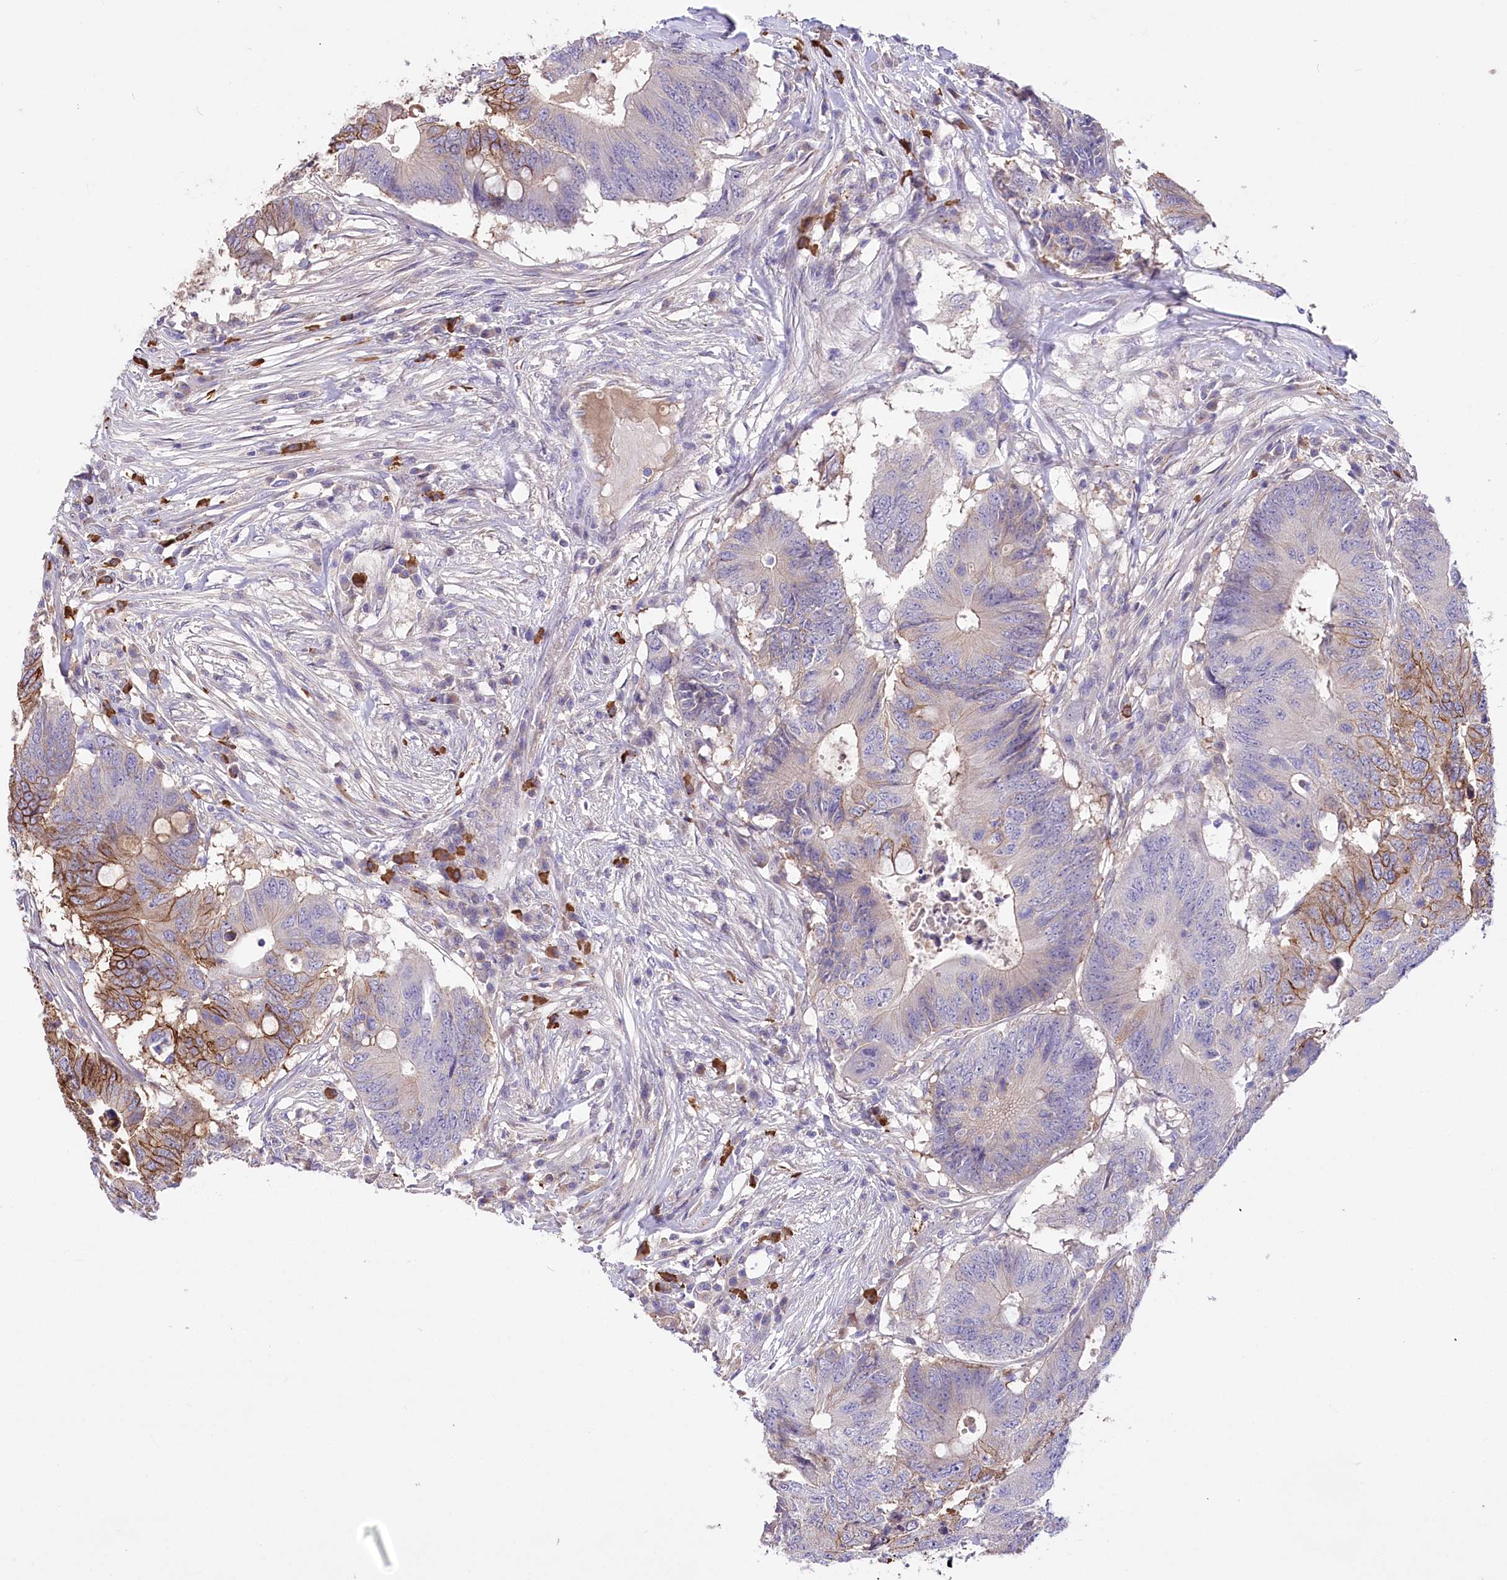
{"staining": {"intensity": "moderate", "quantity": "25%-75%", "location": "cytoplasmic/membranous"}, "tissue": "colorectal cancer", "cell_type": "Tumor cells", "image_type": "cancer", "snomed": [{"axis": "morphology", "description": "Adenocarcinoma, NOS"}, {"axis": "topography", "description": "Colon"}], "caption": "High-power microscopy captured an immunohistochemistry photomicrograph of colorectal adenocarcinoma, revealing moderate cytoplasmic/membranous positivity in approximately 25%-75% of tumor cells. The staining is performed using DAB (3,3'-diaminobenzidine) brown chromogen to label protein expression. The nuclei are counter-stained blue using hematoxylin.", "gene": "CEP164", "patient": {"sex": "male", "age": 71}}